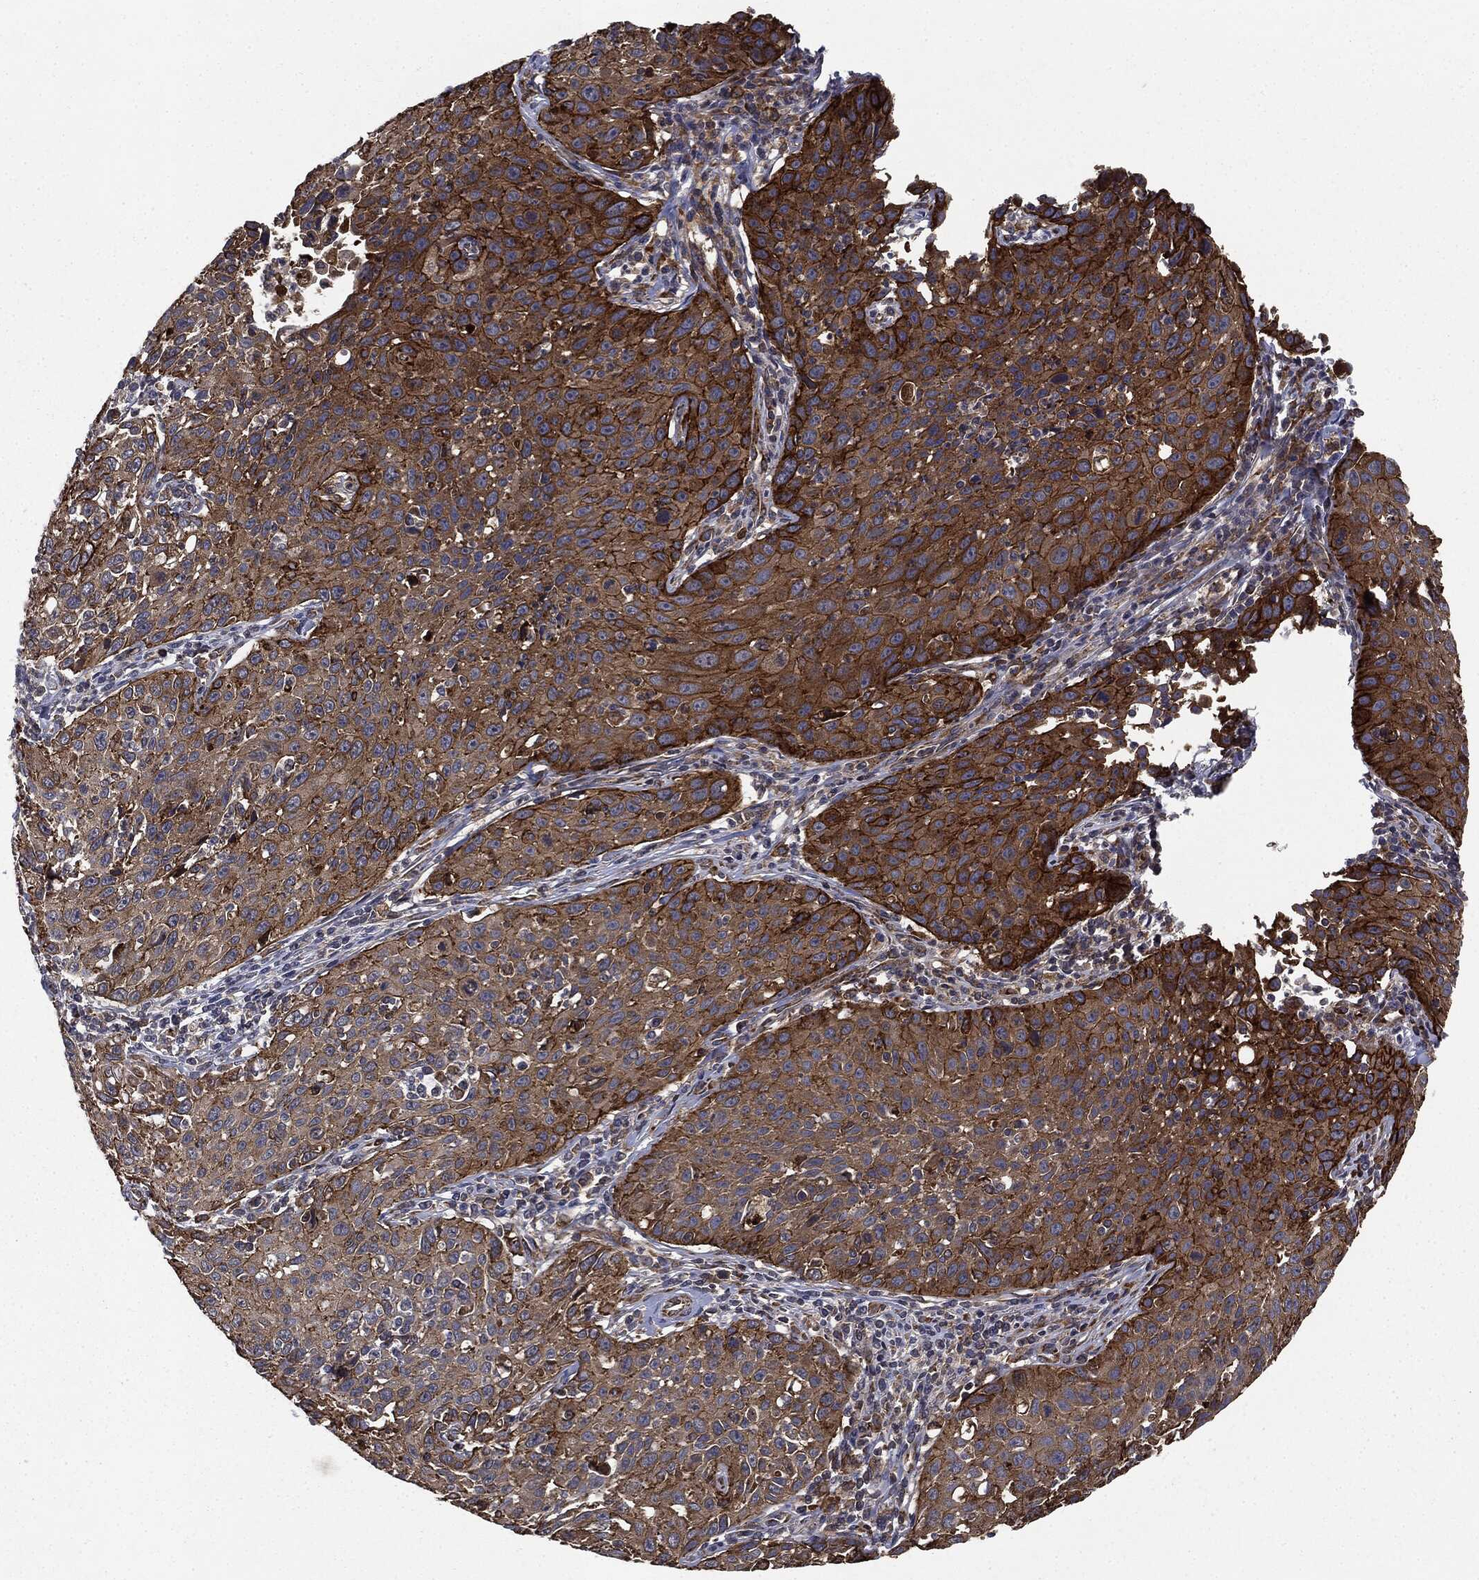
{"staining": {"intensity": "strong", "quantity": ">75%", "location": "cytoplasmic/membranous"}, "tissue": "cervical cancer", "cell_type": "Tumor cells", "image_type": "cancer", "snomed": [{"axis": "morphology", "description": "Squamous cell carcinoma, NOS"}, {"axis": "topography", "description": "Cervix"}], "caption": "A photomicrograph of cervical cancer (squamous cell carcinoma) stained for a protein demonstrates strong cytoplasmic/membranous brown staining in tumor cells.", "gene": "PLOD3", "patient": {"sex": "female", "age": 26}}